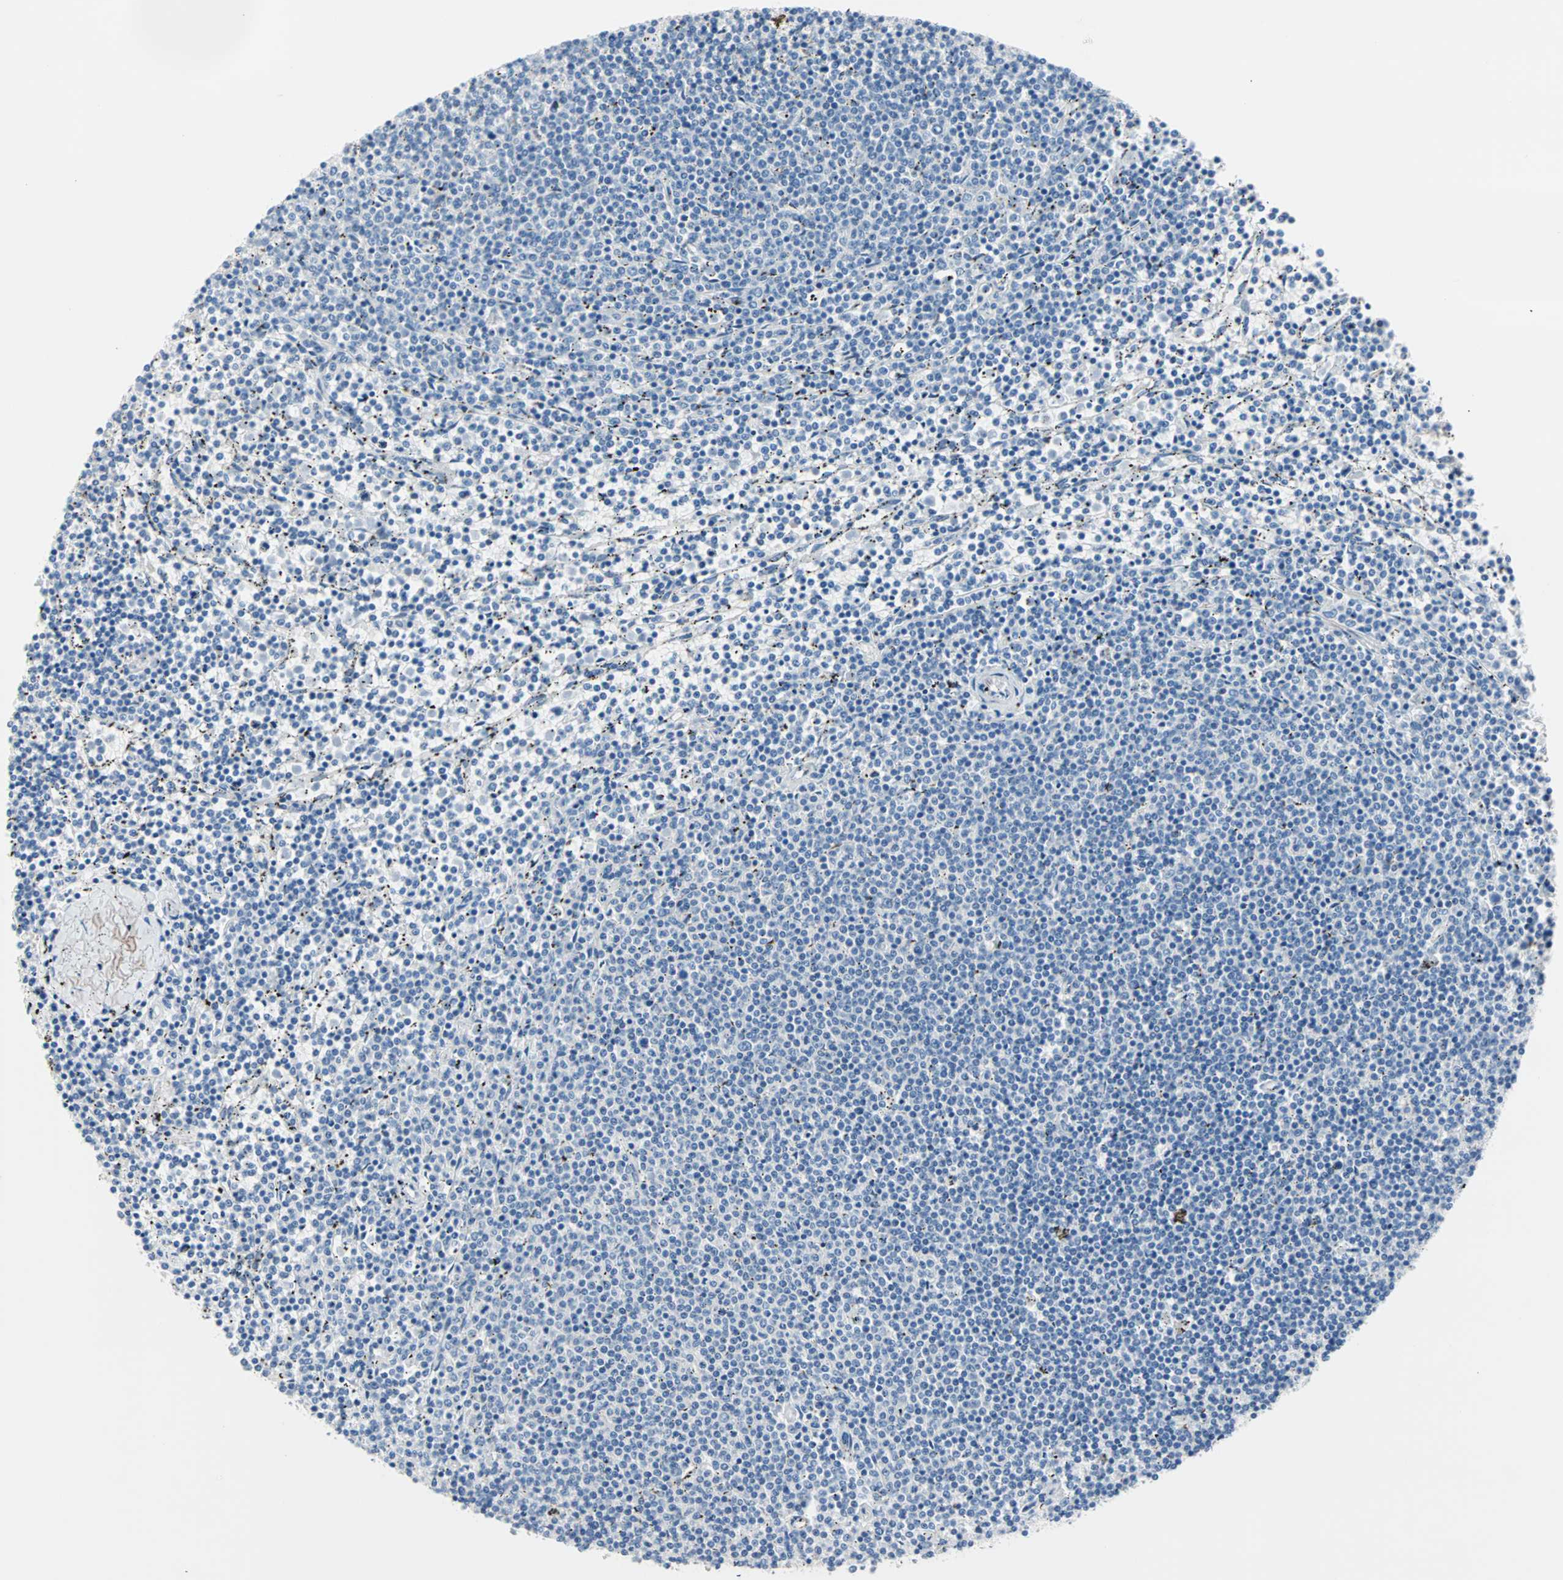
{"staining": {"intensity": "negative", "quantity": "none", "location": "none"}, "tissue": "lymphoma", "cell_type": "Tumor cells", "image_type": "cancer", "snomed": [{"axis": "morphology", "description": "Malignant lymphoma, non-Hodgkin's type, Low grade"}, {"axis": "topography", "description": "Spleen"}], "caption": "Malignant lymphoma, non-Hodgkin's type (low-grade) stained for a protein using IHC reveals no positivity tumor cells.", "gene": "ULBP1", "patient": {"sex": "female", "age": 50}}